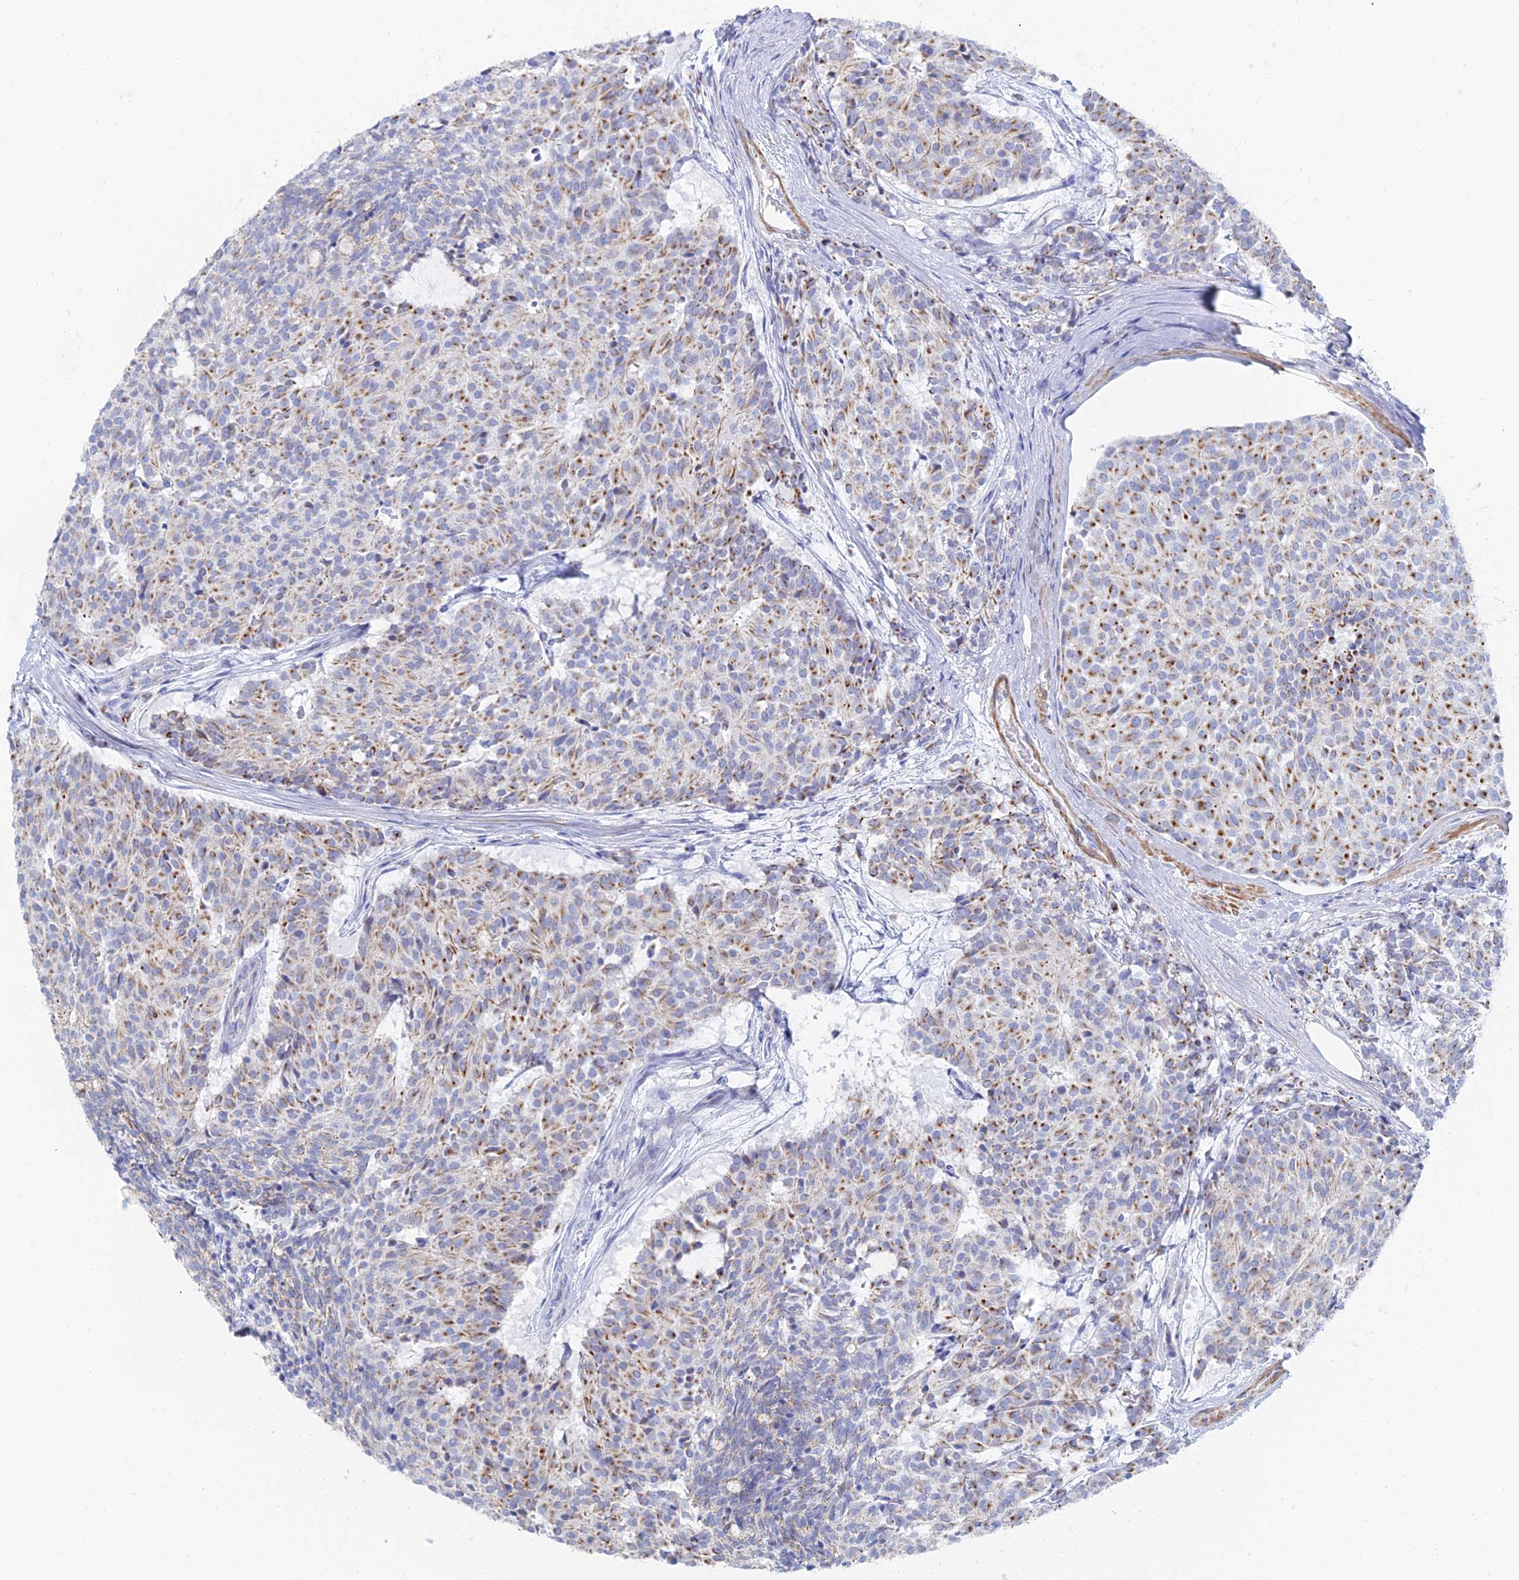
{"staining": {"intensity": "moderate", "quantity": "25%-75%", "location": "cytoplasmic/membranous"}, "tissue": "carcinoid", "cell_type": "Tumor cells", "image_type": "cancer", "snomed": [{"axis": "morphology", "description": "Carcinoid, malignant, NOS"}, {"axis": "topography", "description": "Pancreas"}], "caption": "Human carcinoid stained with a brown dye exhibits moderate cytoplasmic/membranous positive staining in about 25%-75% of tumor cells.", "gene": "DHX34", "patient": {"sex": "female", "age": 54}}